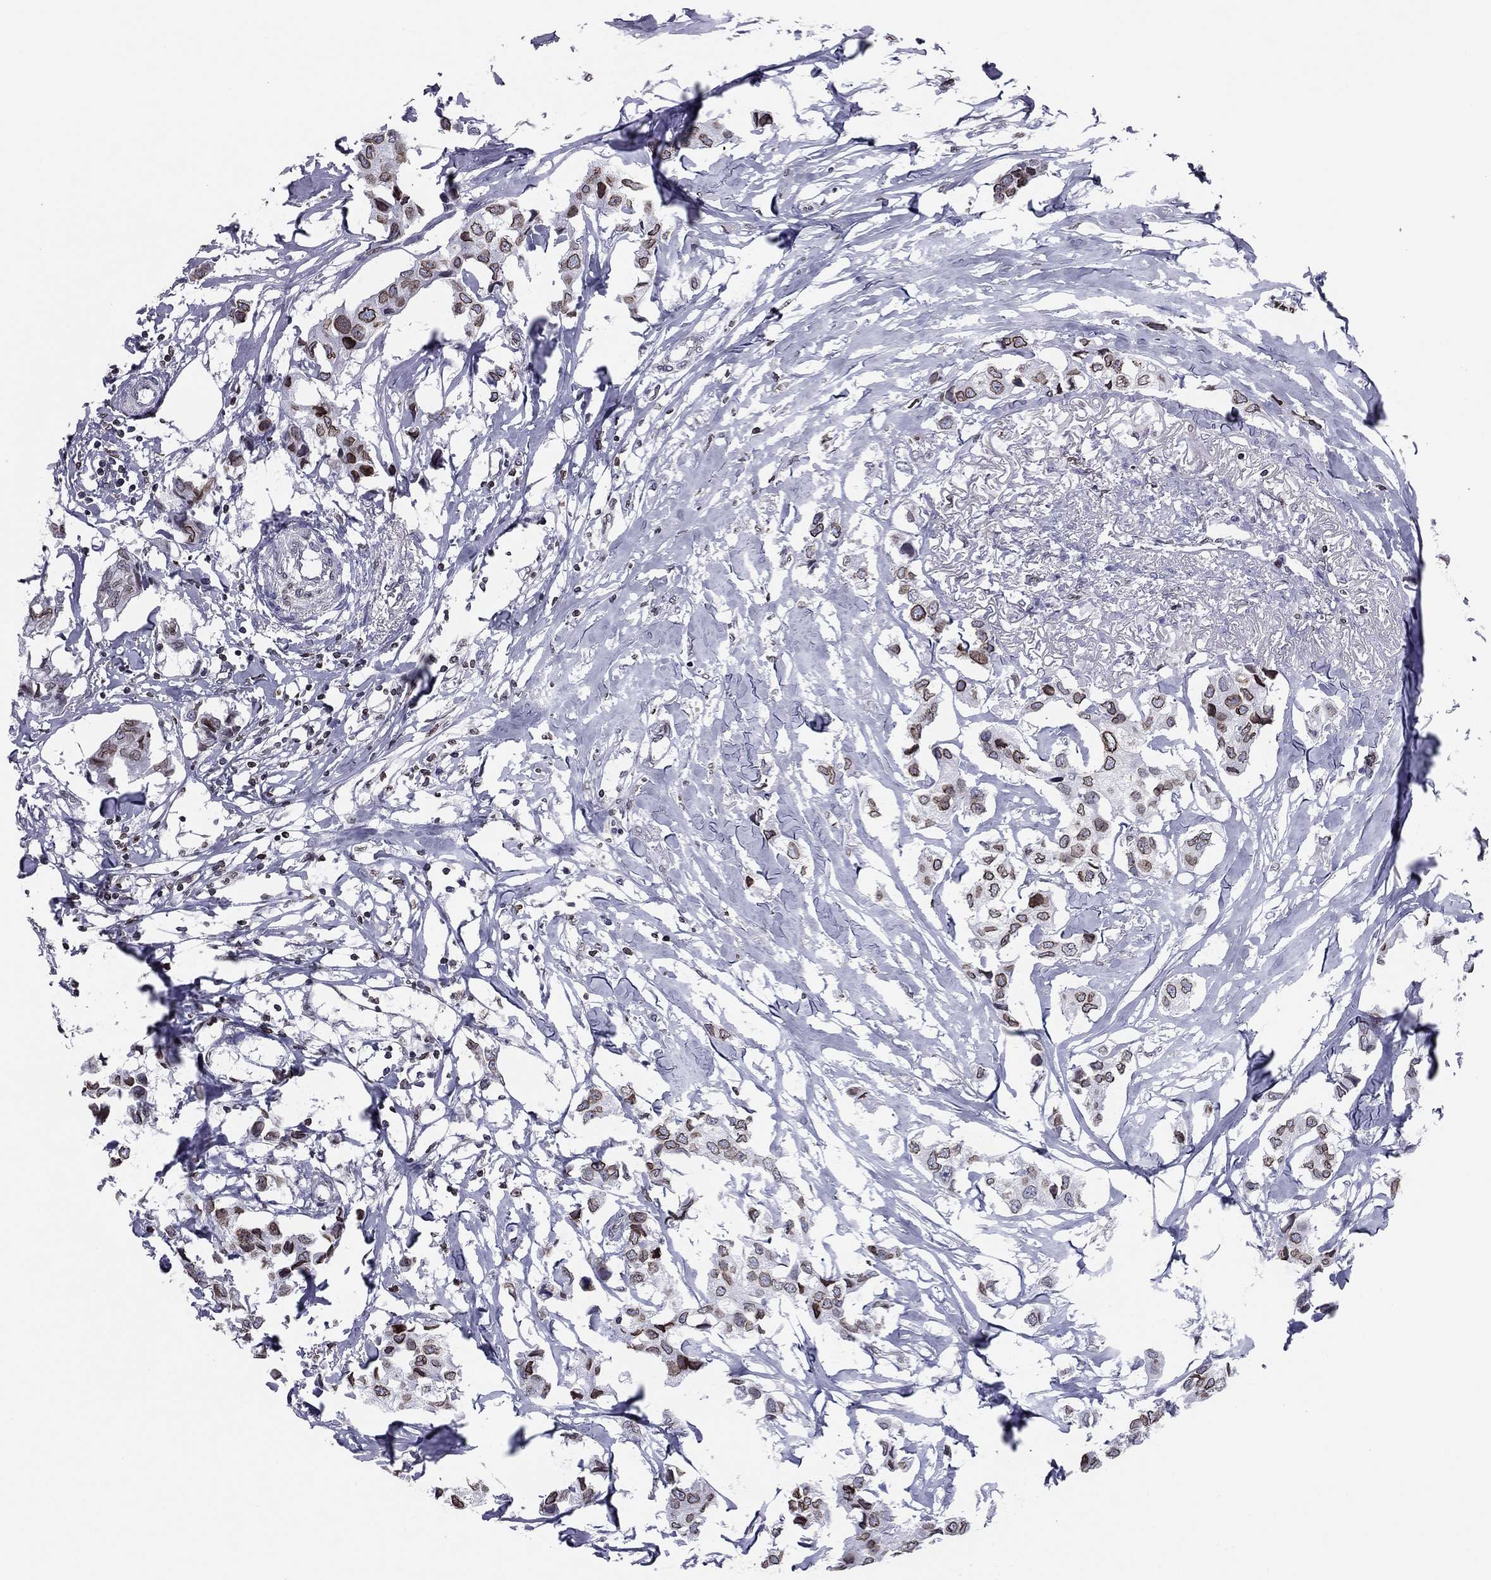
{"staining": {"intensity": "moderate", "quantity": ">75%", "location": "cytoplasmic/membranous,nuclear"}, "tissue": "breast cancer", "cell_type": "Tumor cells", "image_type": "cancer", "snomed": [{"axis": "morphology", "description": "Duct carcinoma"}, {"axis": "topography", "description": "Breast"}], "caption": "Immunohistochemical staining of human breast cancer exhibits medium levels of moderate cytoplasmic/membranous and nuclear protein expression in about >75% of tumor cells.", "gene": "ESPL1", "patient": {"sex": "female", "age": 80}}